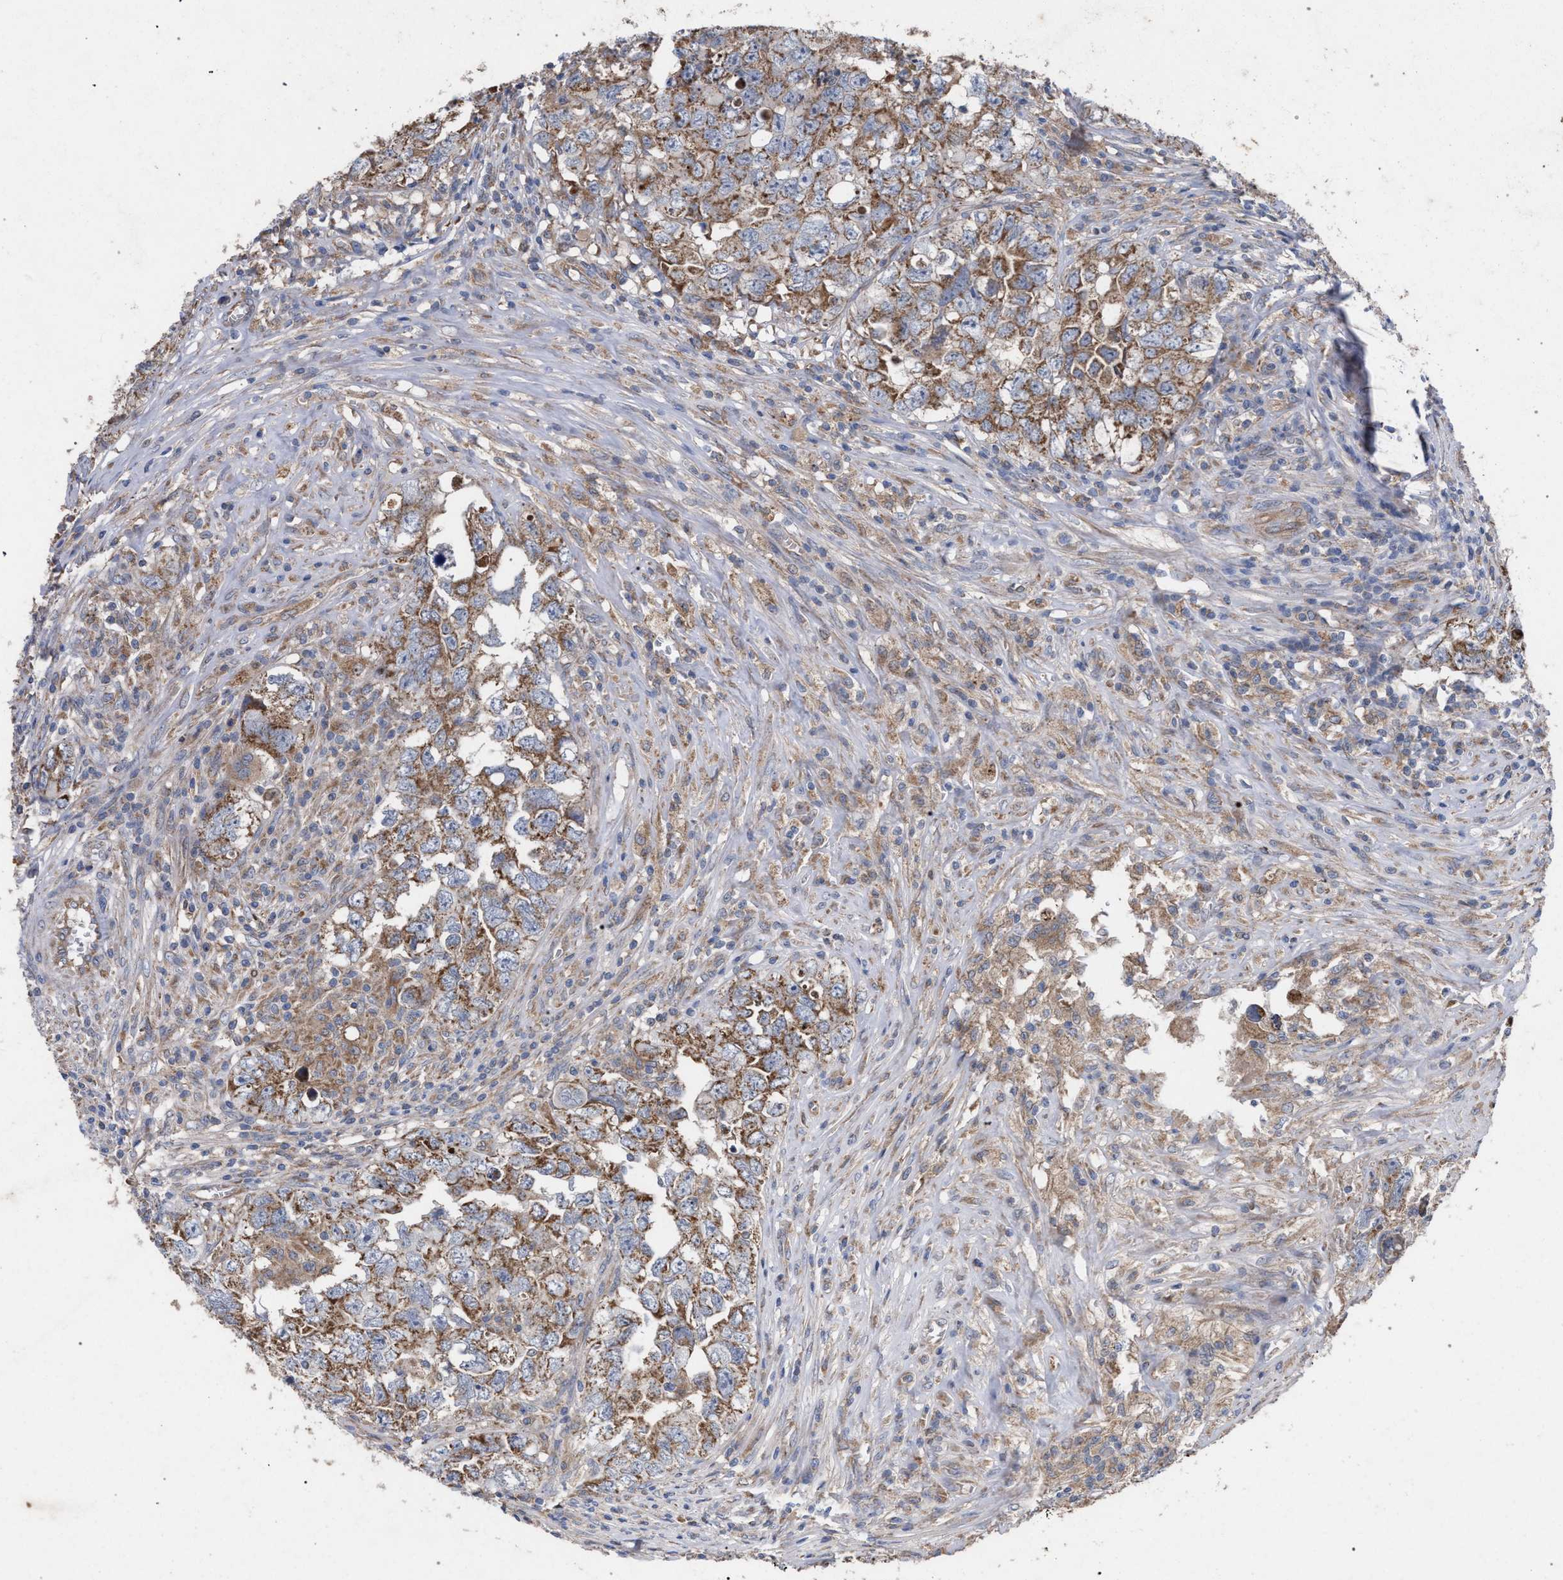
{"staining": {"intensity": "moderate", "quantity": ">75%", "location": "cytoplasmic/membranous"}, "tissue": "testis cancer", "cell_type": "Tumor cells", "image_type": "cancer", "snomed": [{"axis": "morphology", "description": "Seminoma, NOS"}, {"axis": "morphology", "description": "Carcinoma, Embryonal, NOS"}, {"axis": "topography", "description": "Testis"}], "caption": "Tumor cells show medium levels of moderate cytoplasmic/membranous positivity in approximately >75% of cells in testis seminoma.", "gene": "BCL2L12", "patient": {"sex": "male", "age": 43}}